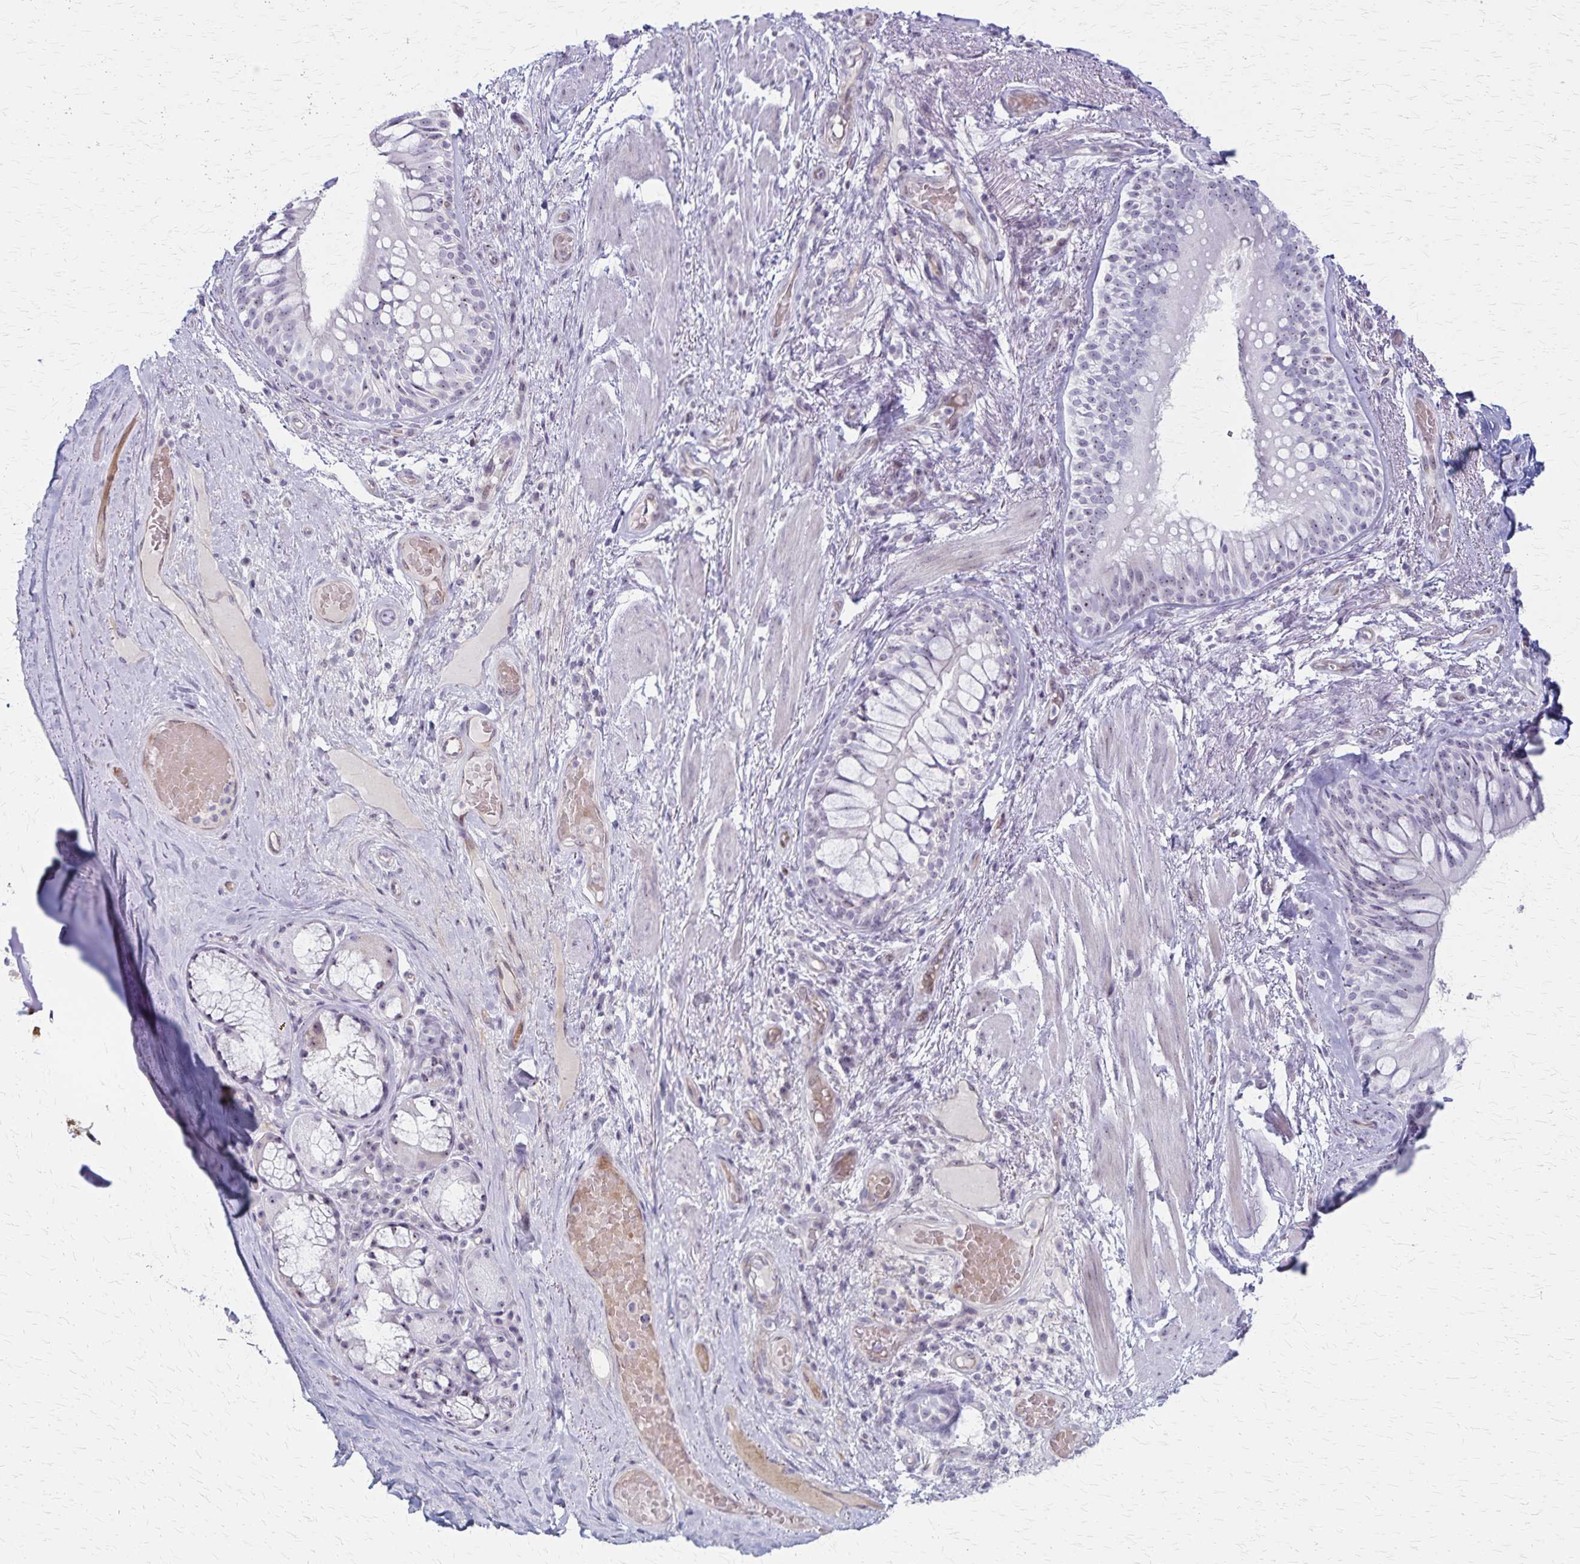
{"staining": {"intensity": "negative", "quantity": "none", "location": "none"}, "tissue": "adipose tissue", "cell_type": "Adipocytes", "image_type": "normal", "snomed": [{"axis": "morphology", "description": "Normal tissue, NOS"}, {"axis": "topography", "description": "Cartilage tissue"}, {"axis": "topography", "description": "Bronchus"}], "caption": "Immunohistochemical staining of normal adipose tissue exhibits no significant staining in adipocytes.", "gene": "DLK2", "patient": {"sex": "male", "age": 64}}